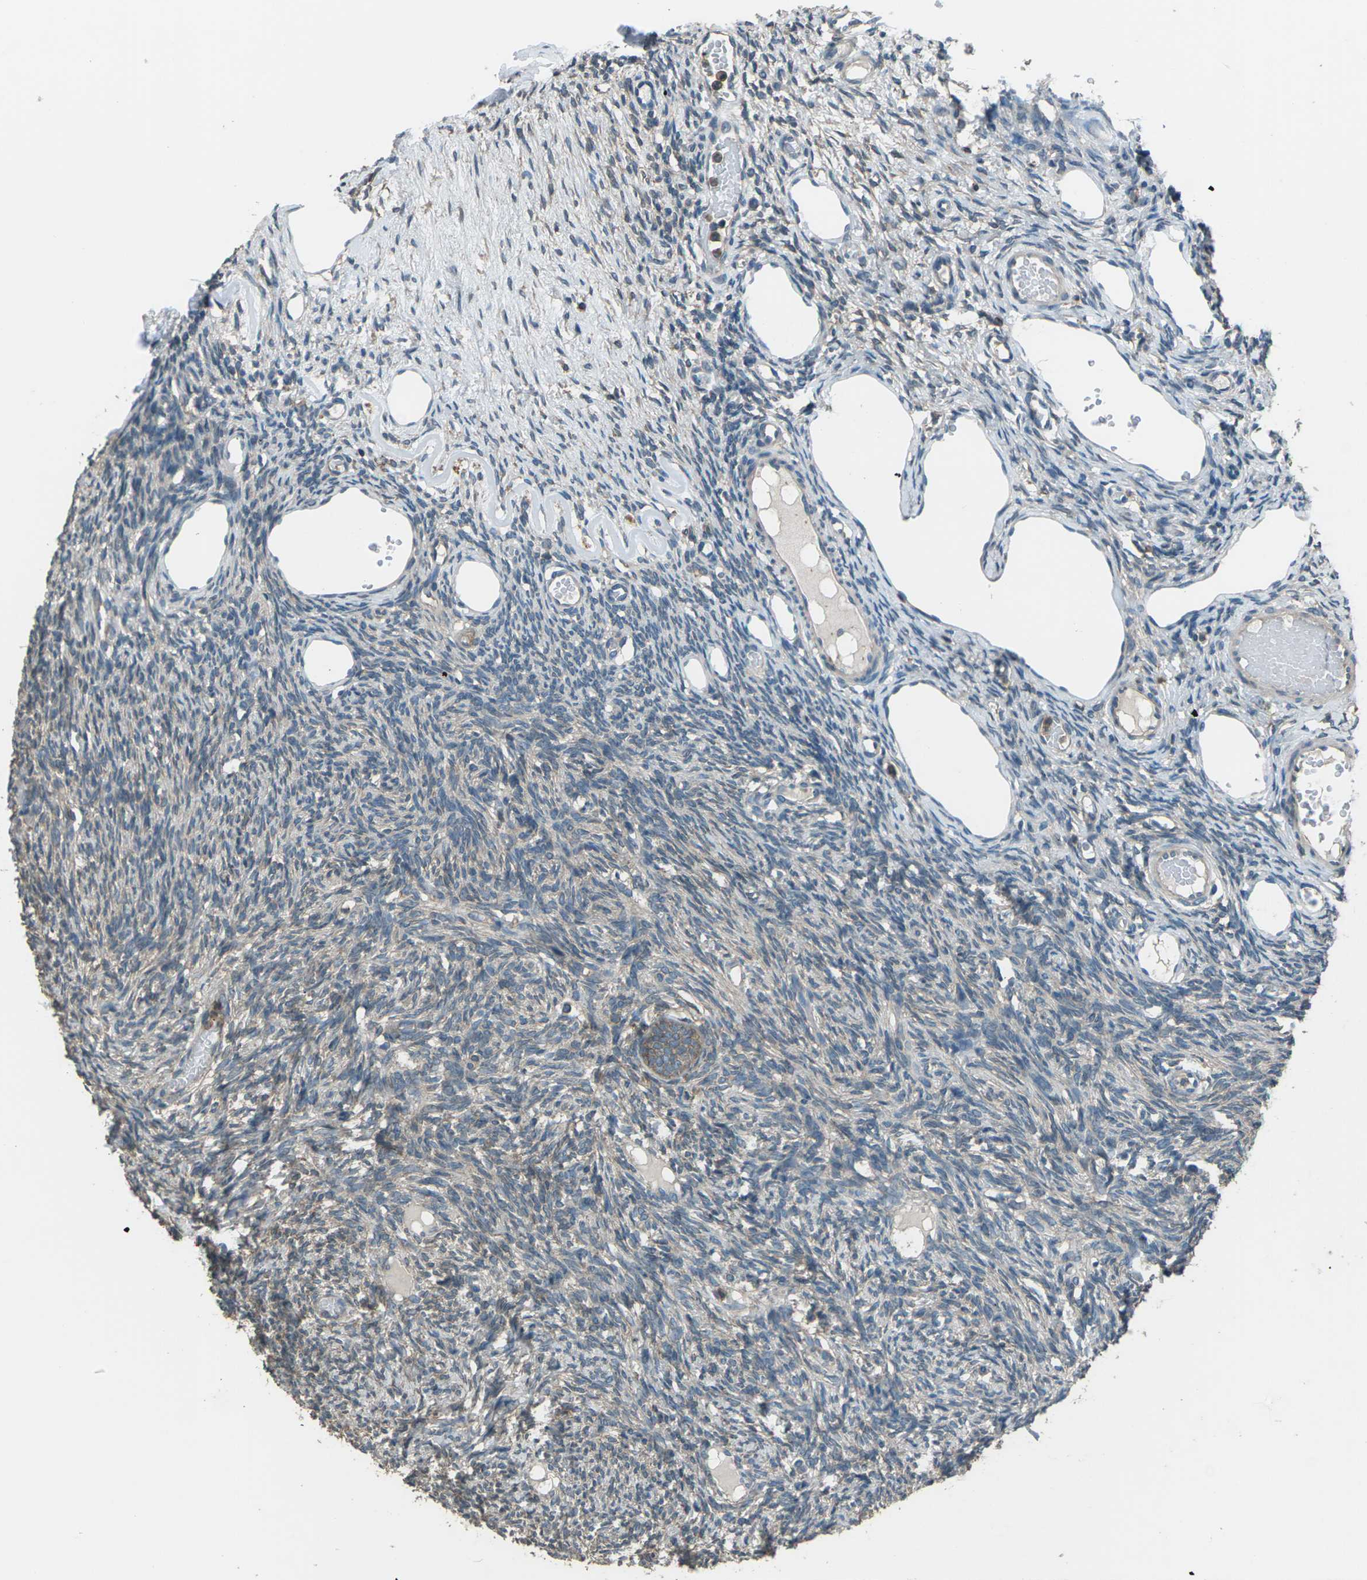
{"staining": {"intensity": "moderate", "quantity": ">75%", "location": "cytoplasmic/membranous"}, "tissue": "ovary", "cell_type": "Follicle cells", "image_type": "normal", "snomed": [{"axis": "morphology", "description": "Normal tissue, NOS"}, {"axis": "topography", "description": "Ovary"}], "caption": "A high-resolution image shows immunohistochemistry (IHC) staining of normal ovary, which reveals moderate cytoplasmic/membranous positivity in about >75% of follicle cells. (DAB IHC, brown staining for protein, blue staining for nuclei).", "gene": "CMTM4", "patient": {"sex": "female", "age": 33}}